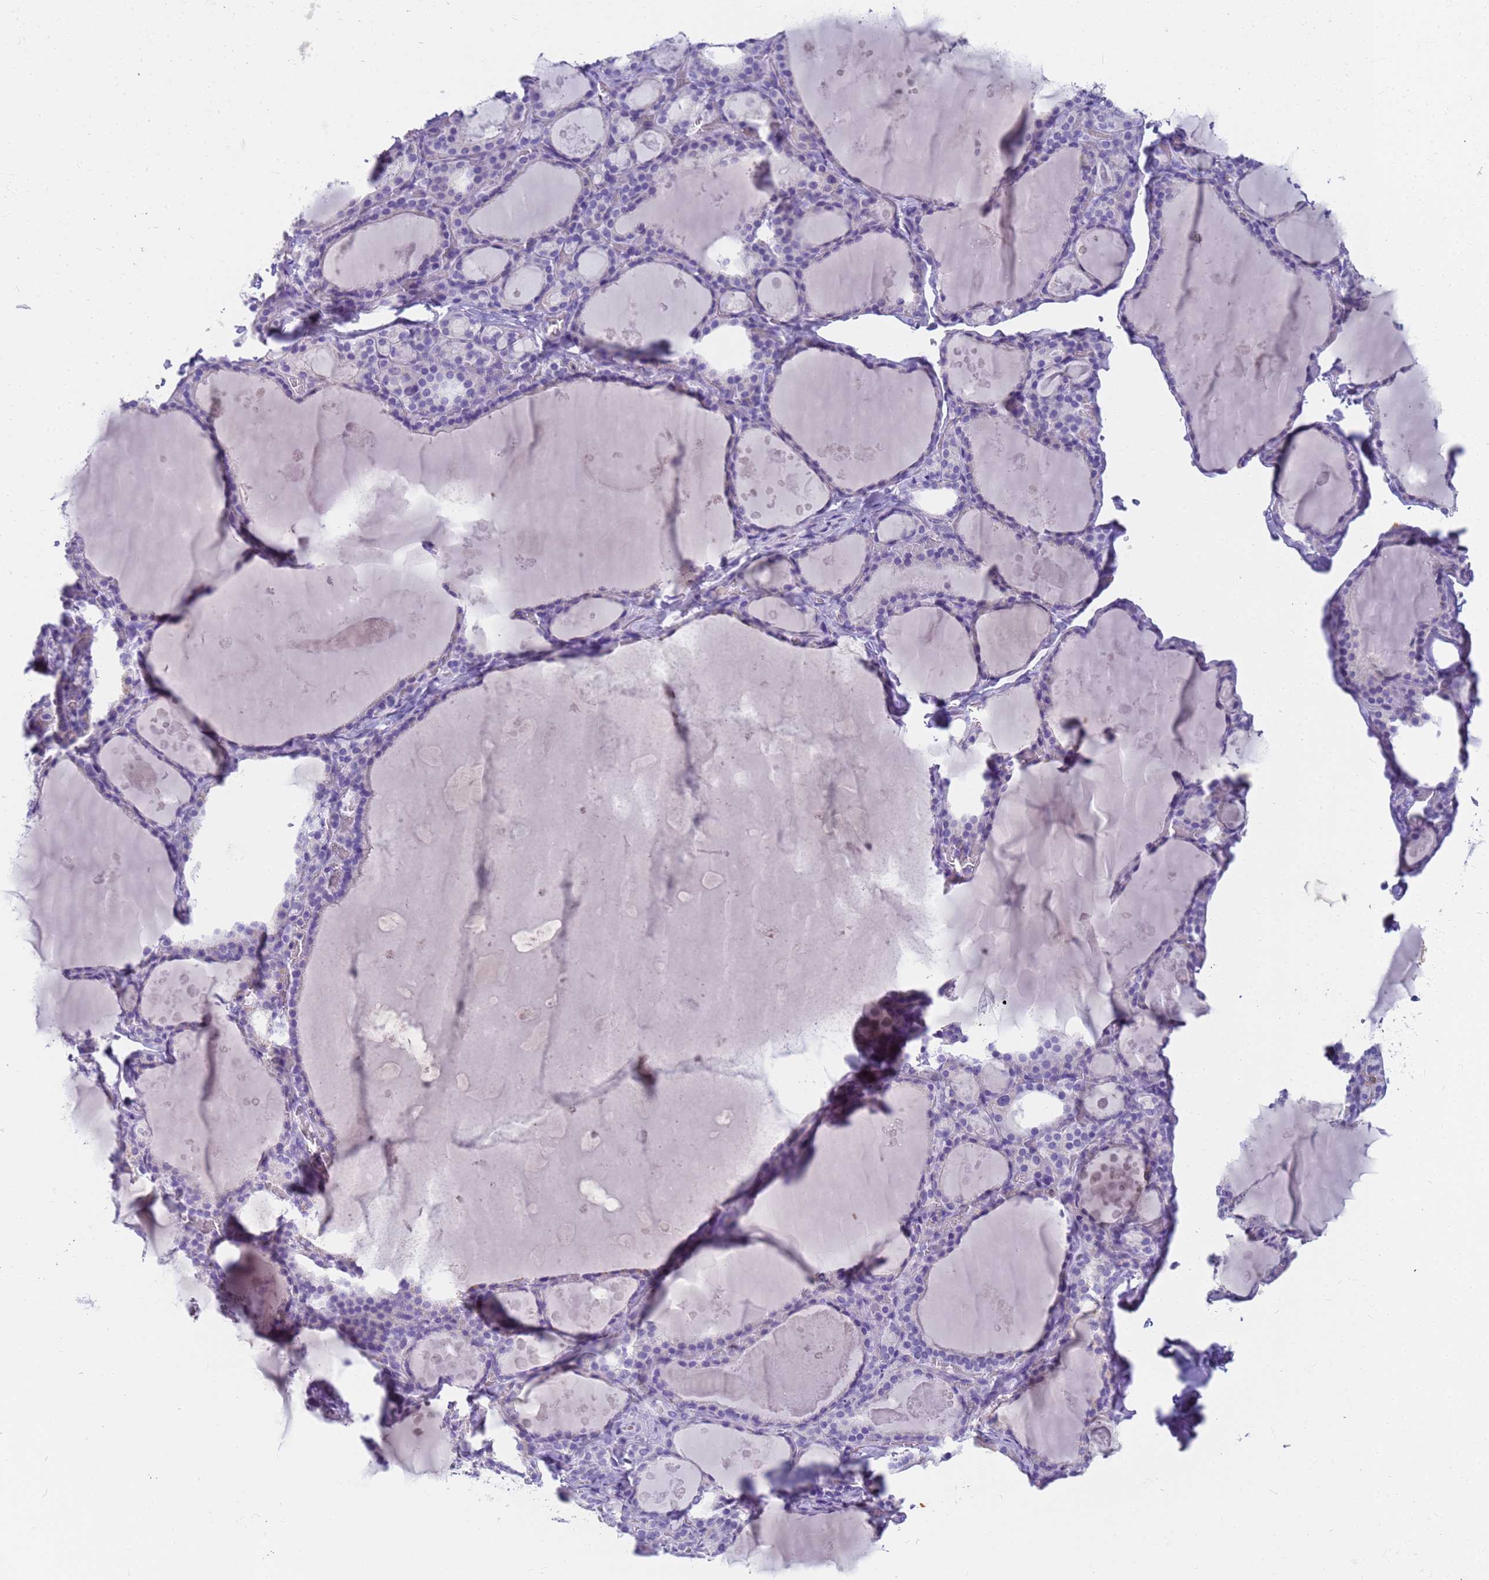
{"staining": {"intensity": "negative", "quantity": "none", "location": "none"}, "tissue": "thyroid gland", "cell_type": "Glandular cells", "image_type": "normal", "snomed": [{"axis": "morphology", "description": "Normal tissue, NOS"}, {"axis": "topography", "description": "Thyroid gland"}], "caption": "The immunohistochemistry (IHC) photomicrograph has no significant expression in glandular cells of thyroid gland.", "gene": "RNASE2", "patient": {"sex": "male", "age": 56}}